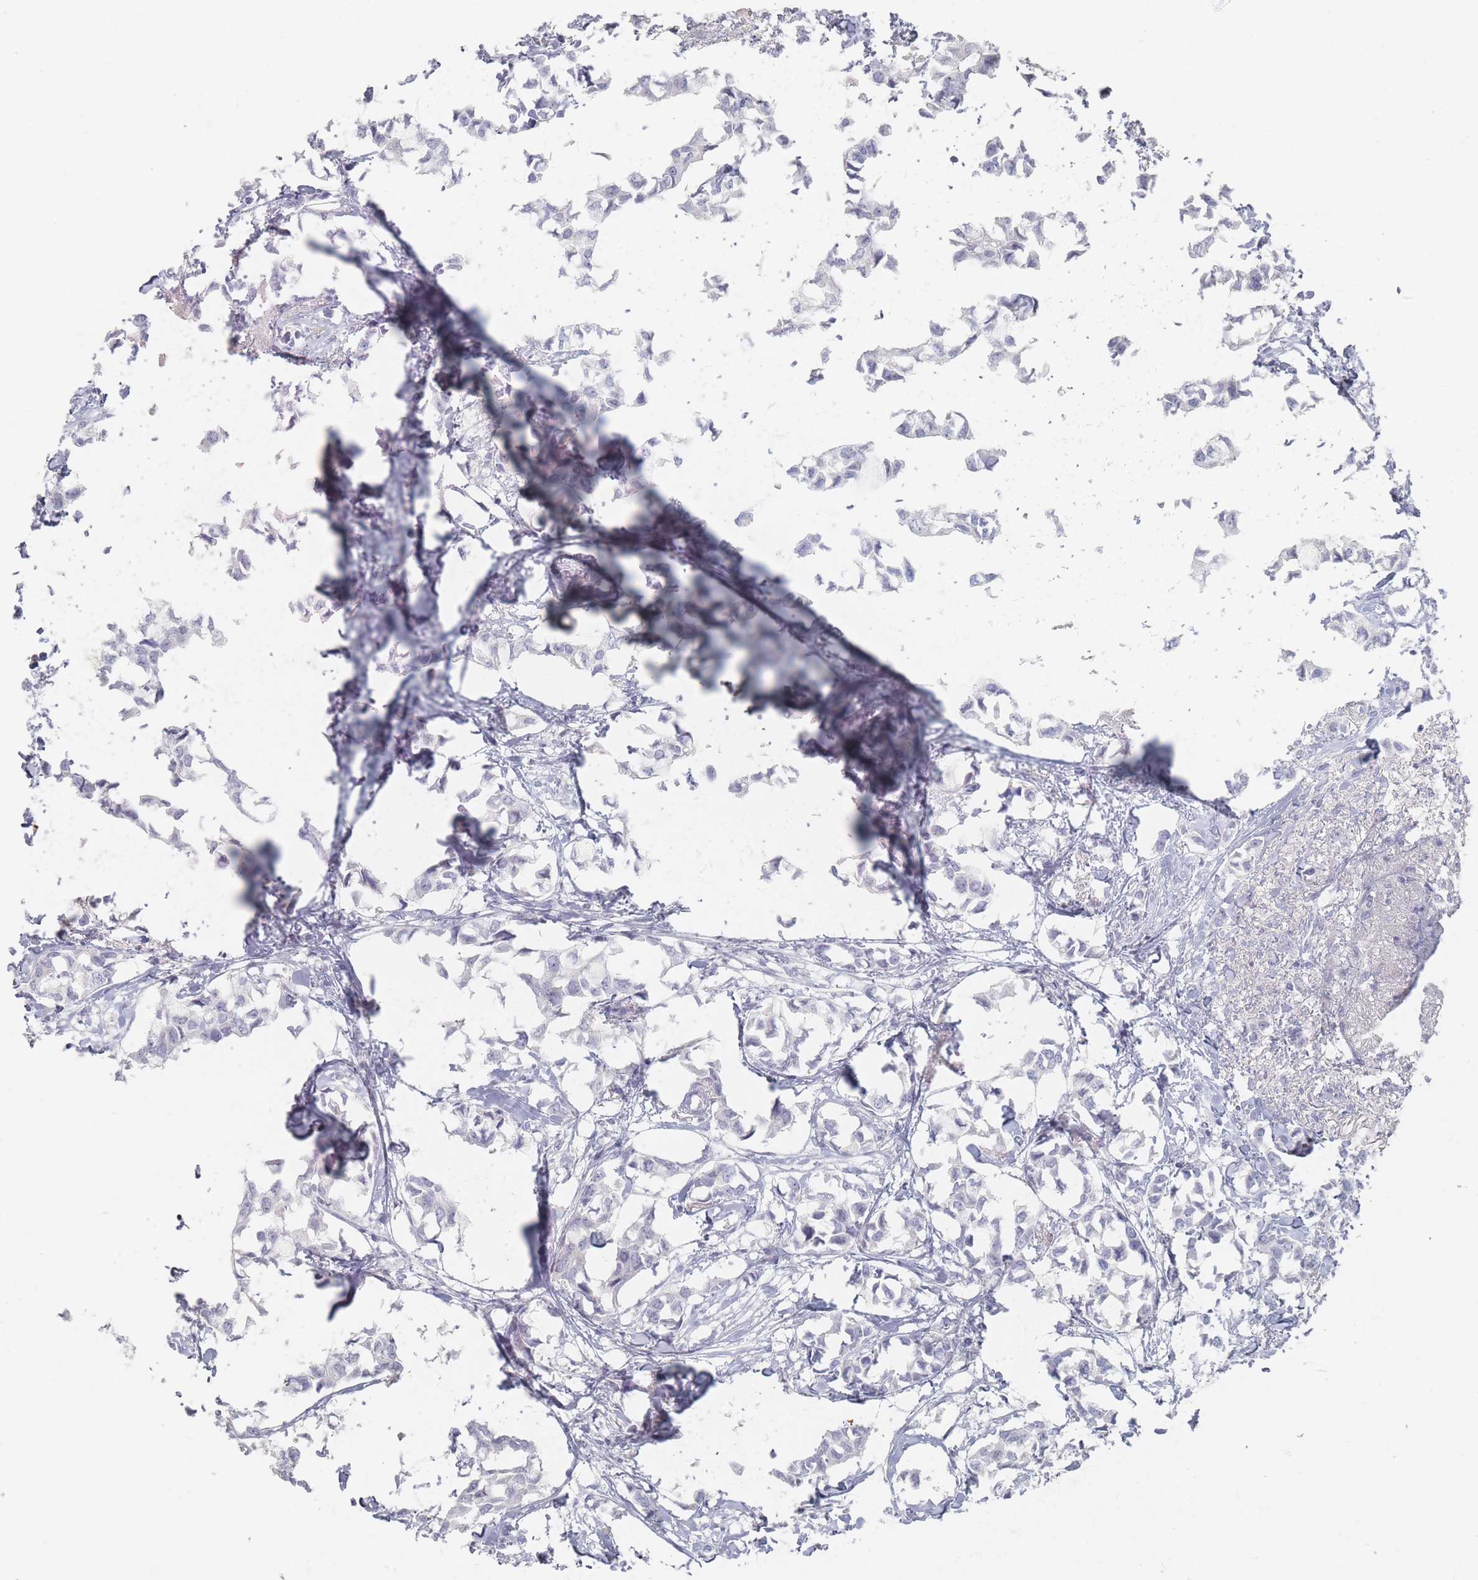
{"staining": {"intensity": "negative", "quantity": "none", "location": "none"}, "tissue": "breast cancer", "cell_type": "Tumor cells", "image_type": "cancer", "snomed": [{"axis": "morphology", "description": "Duct carcinoma"}, {"axis": "topography", "description": "Breast"}], "caption": "Protein analysis of breast cancer reveals no significant staining in tumor cells. (Immunohistochemistry (ihc), brightfield microscopy, high magnification).", "gene": "CD37", "patient": {"sex": "female", "age": 73}}